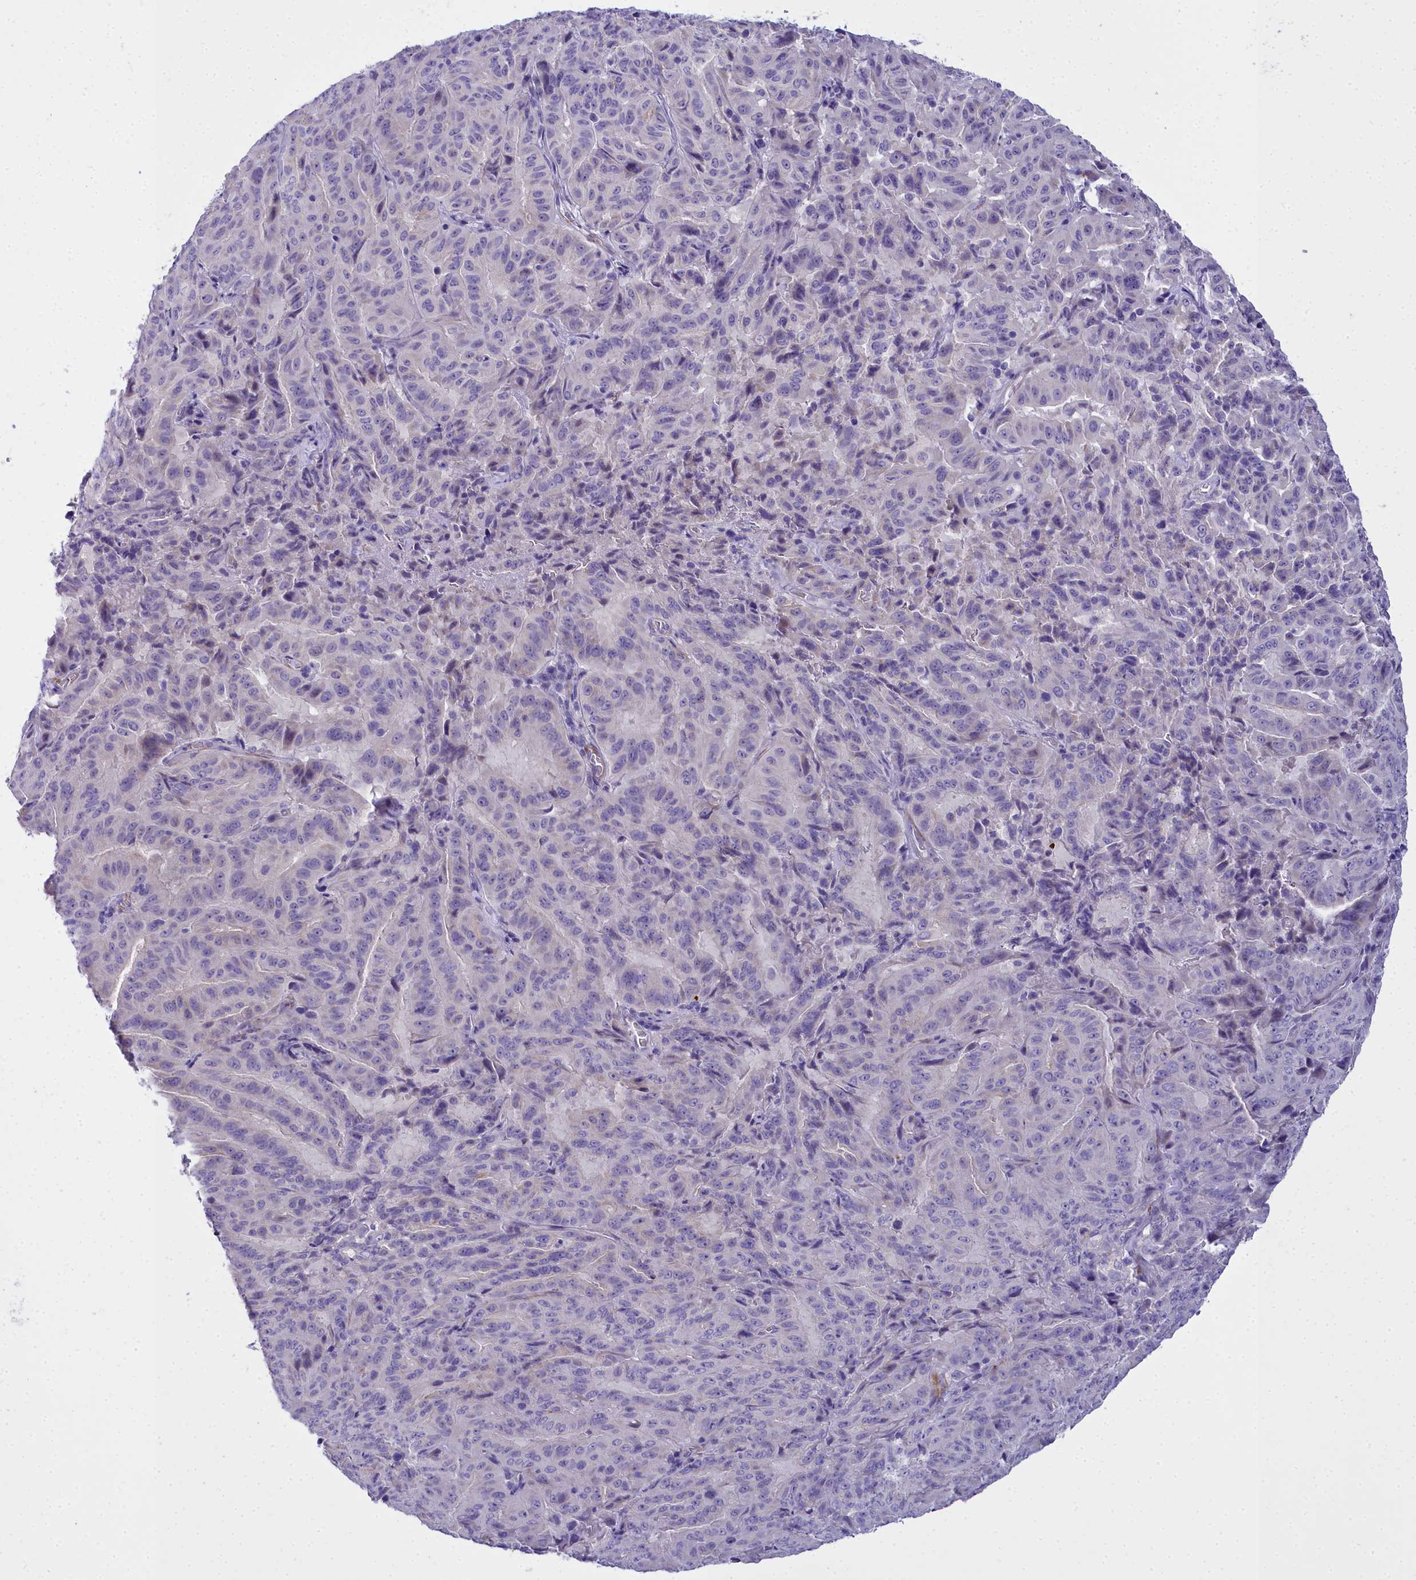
{"staining": {"intensity": "negative", "quantity": "none", "location": "none"}, "tissue": "pancreatic cancer", "cell_type": "Tumor cells", "image_type": "cancer", "snomed": [{"axis": "morphology", "description": "Adenocarcinoma, NOS"}, {"axis": "topography", "description": "Pancreas"}], "caption": "DAB (3,3'-diaminobenzidine) immunohistochemical staining of pancreatic cancer displays no significant expression in tumor cells.", "gene": "TIMM22", "patient": {"sex": "male", "age": 63}}